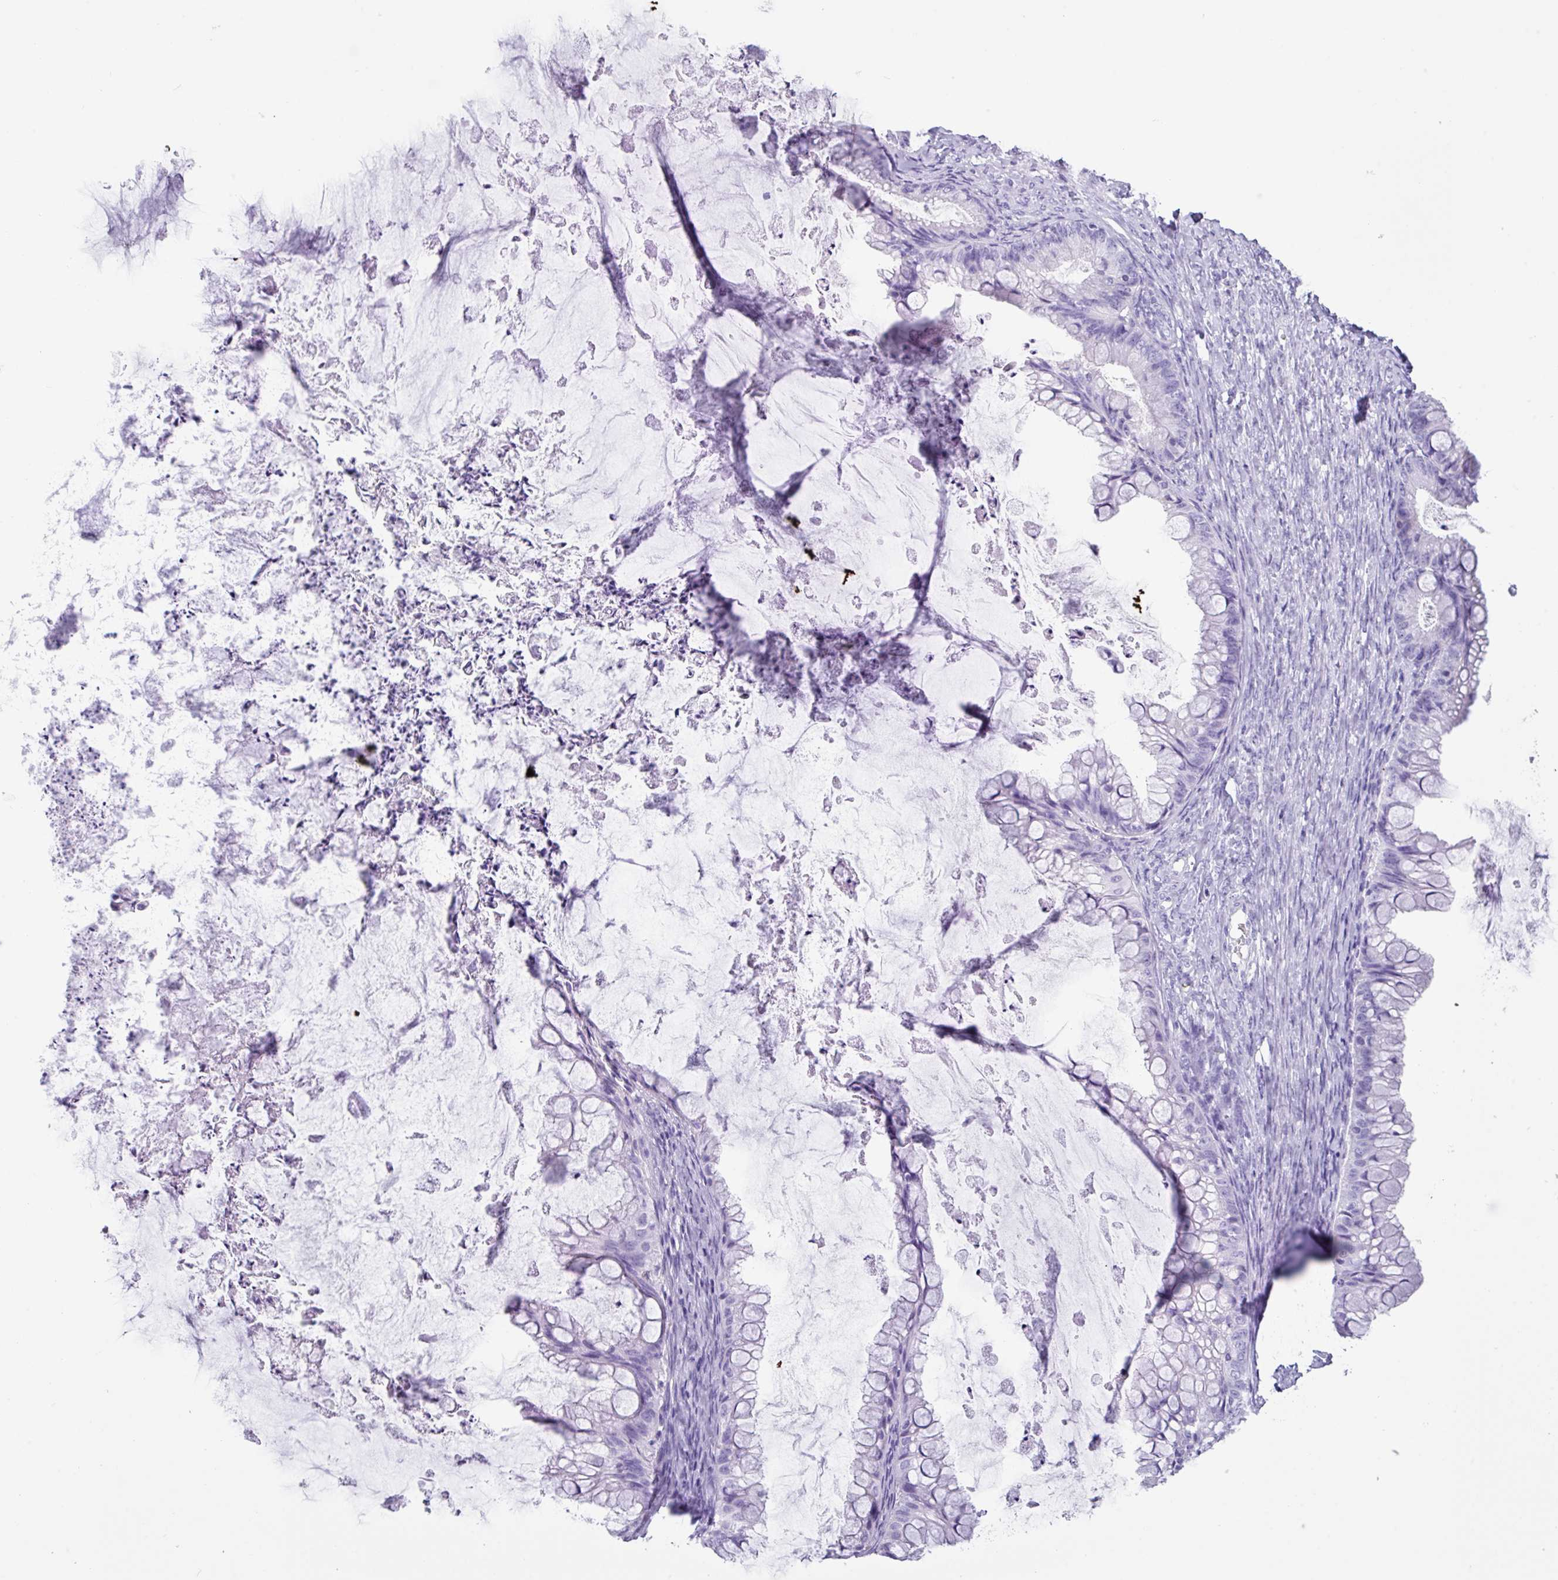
{"staining": {"intensity": "negative", "quantity": "none", "location": "none"}, "tissue": "ovarian cancer", "cell_type": "Tumor cells", "image_type": "cancer", "snomed": [{"axis": "morphology", "description": "Cystadenocarcinoma, mucinous, NOS"}, {"axis": "topography", "description": "Ovary"}], "caption": "Protein analysis of ovarian cancer exhibits no significant positivity in tumor cells.", "gene": "NCCRP1", "patient": {"sex": "female", "age": 35}}